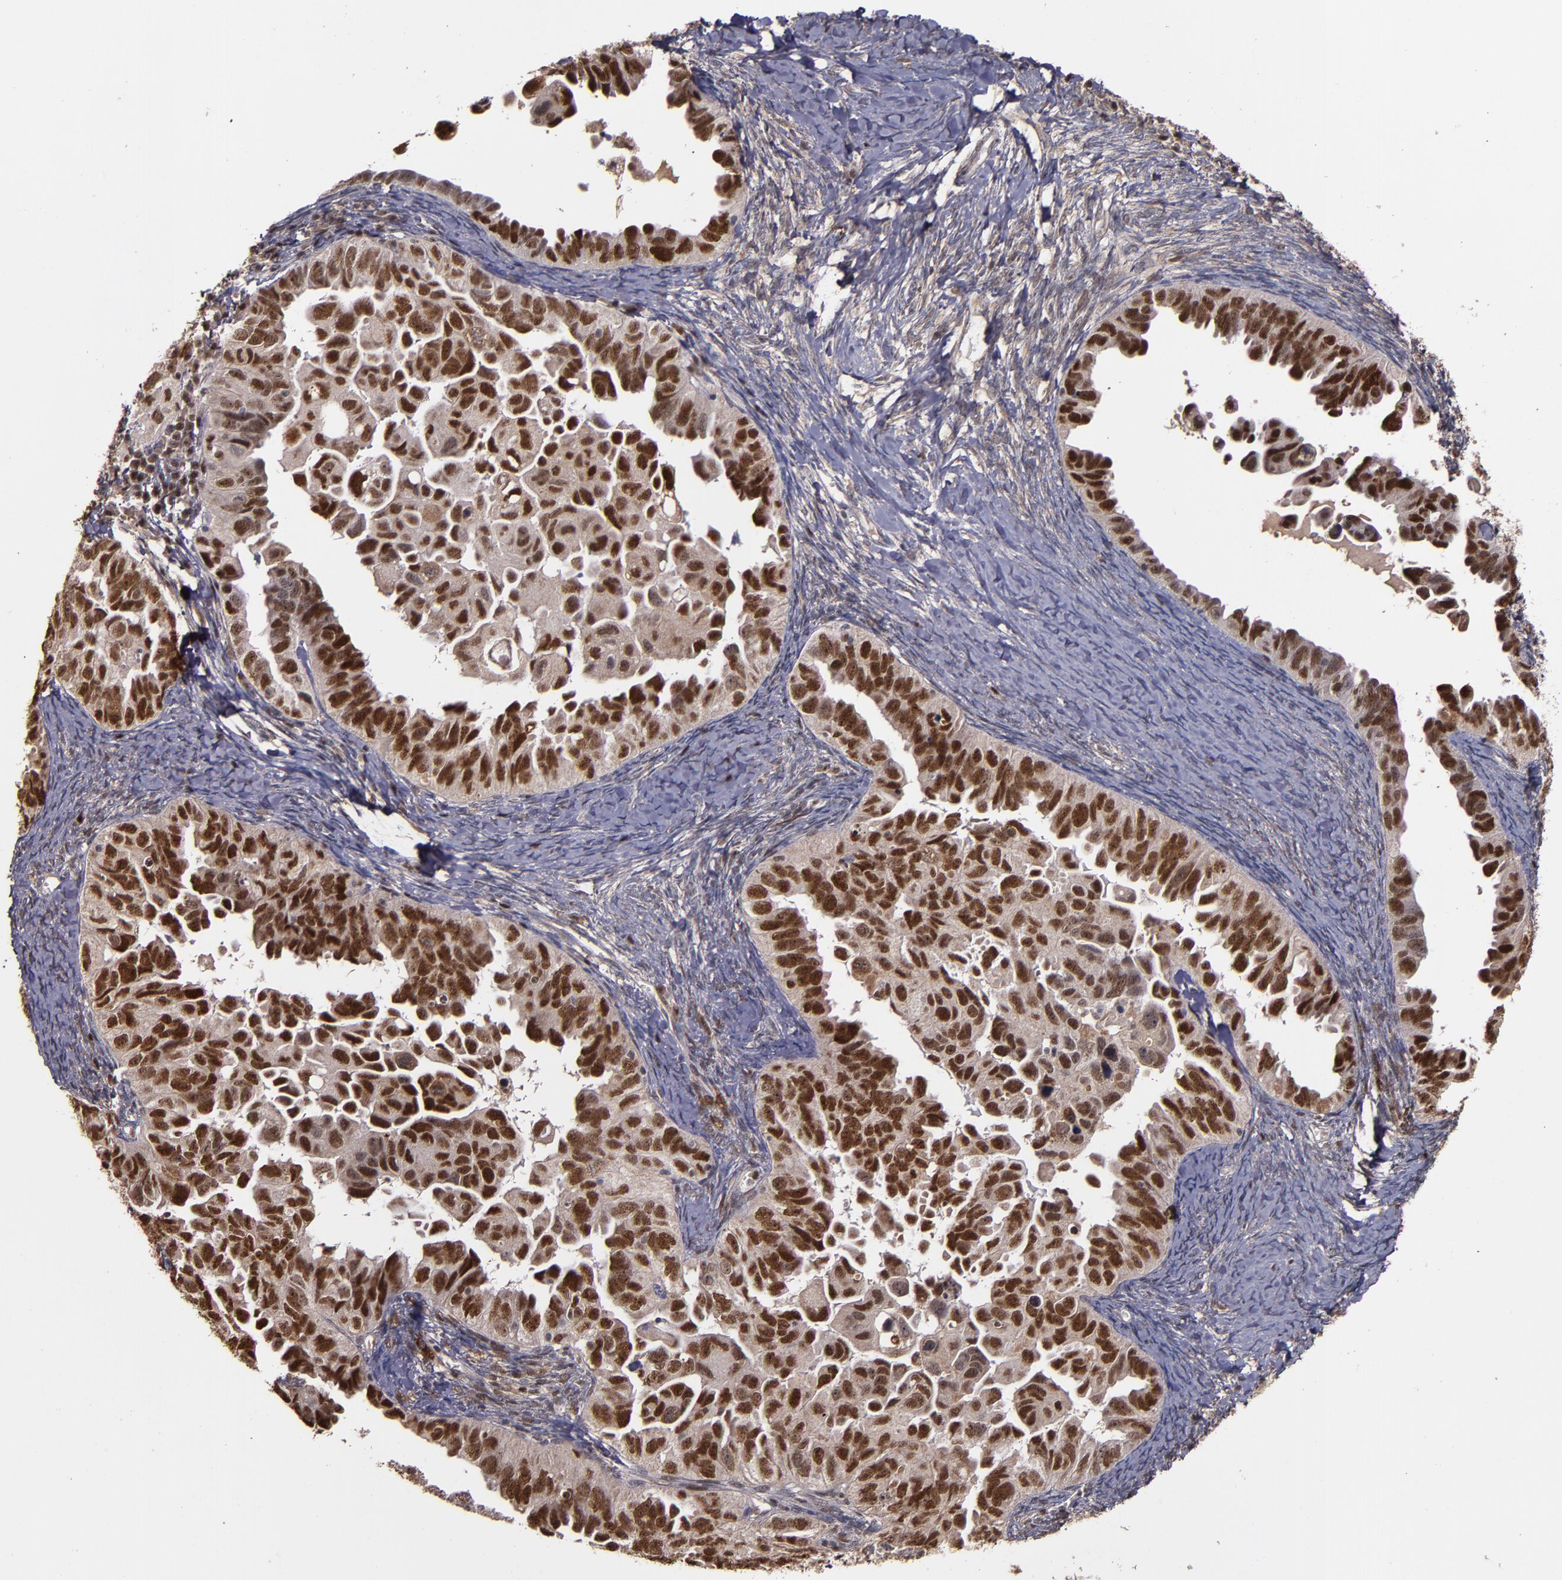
{"staining": {"intensity": "strong", "quantity": ">75%", "location": "nuclear"}, "tissue": "ovarian cancer", "cell_type": "Tumor cells", "image_type": "cancer", "snomed": [{"axis": "morphology", "description": "Cystadenocarcinoma, serous, NOS"}, {"axis": "topography", "description": "Ovary"}], "caption": "Serous cystadenocarcinoma (ovarian) was stained to show a protein in brown. There is high levels of strong nuclear positivity in approximately >75% of tumor cells.", "gene": "CHEK2", "patient": {"sex": "female", "age": 82}}